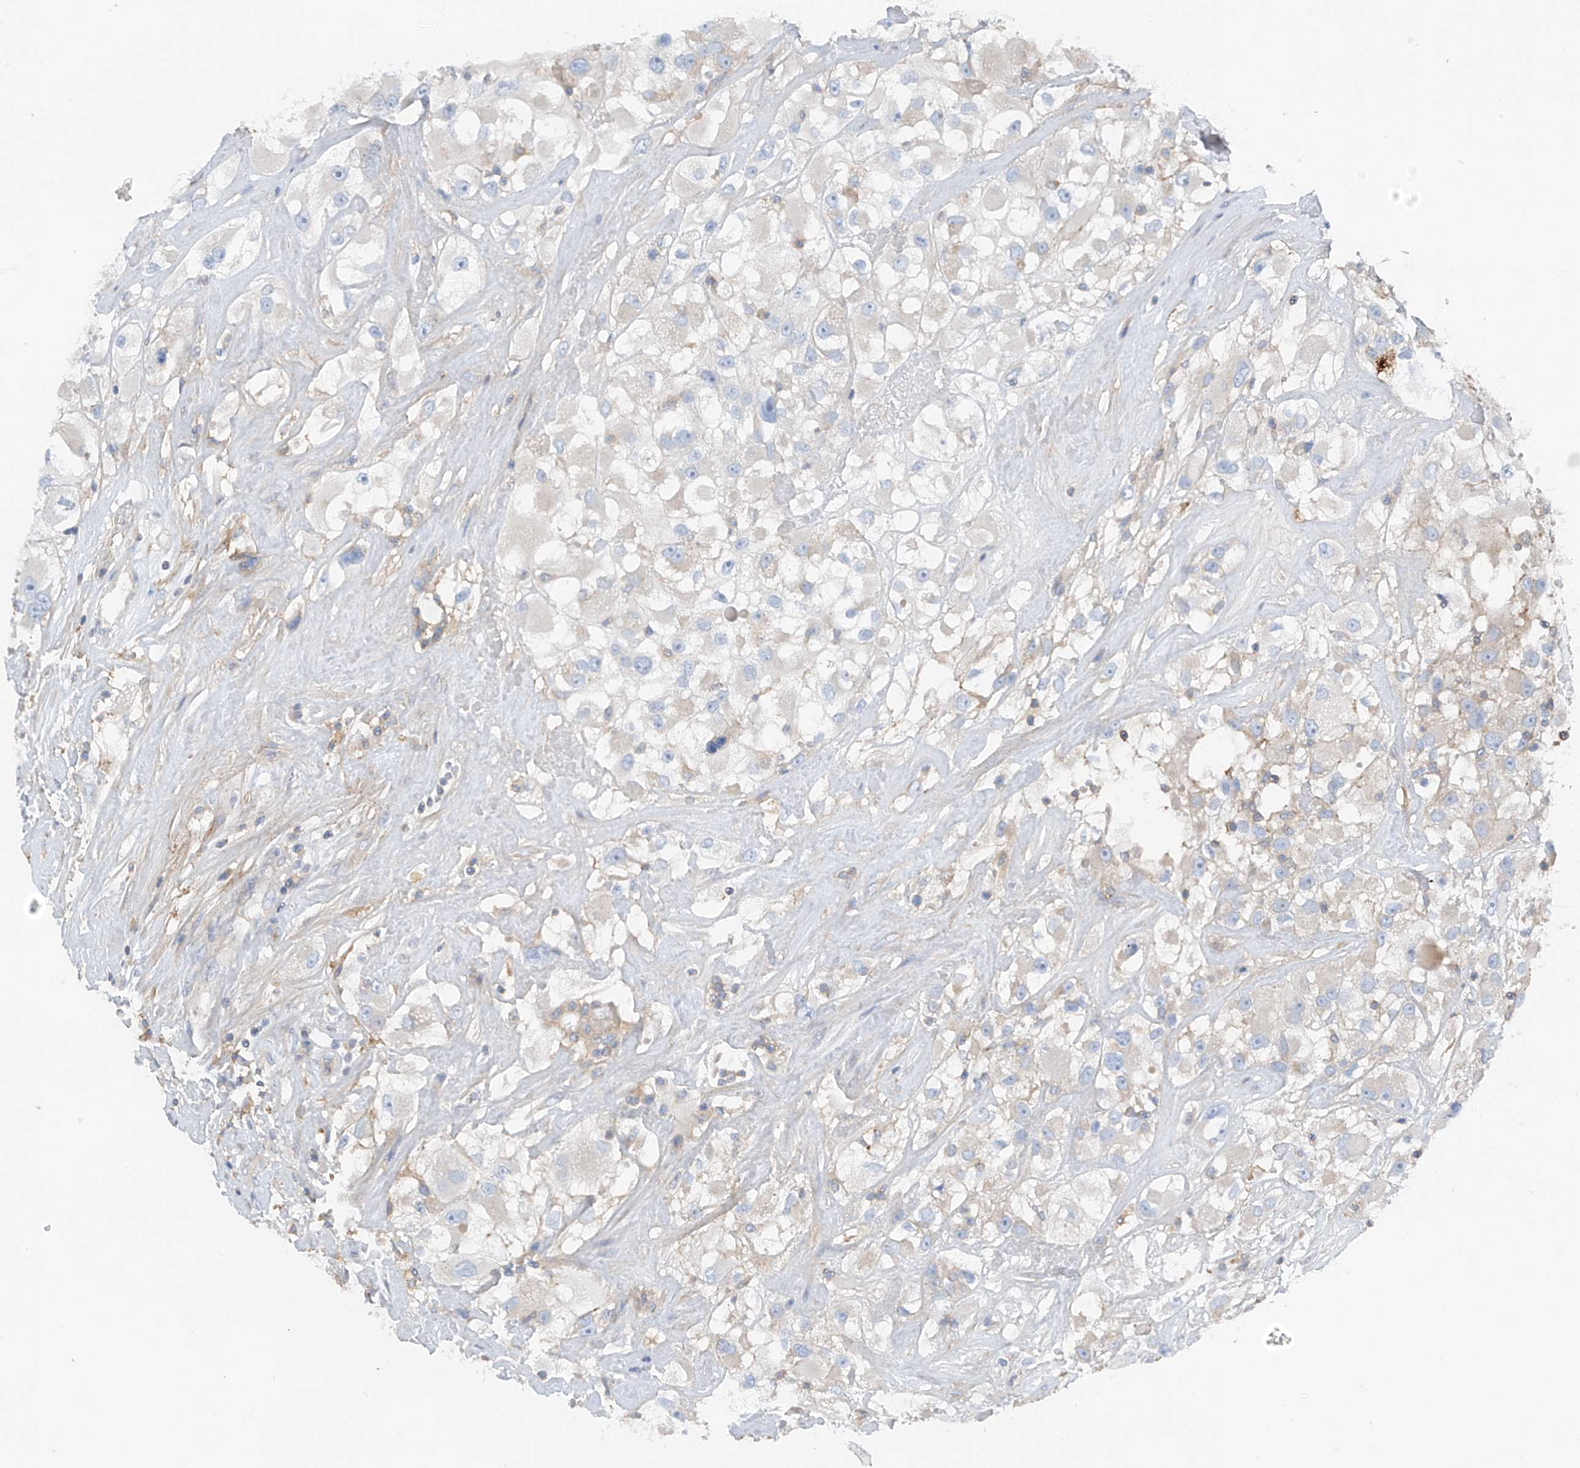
{"staining": {"intensity": "negative", "quantity": "none", "location": "none"}, "tissue": "renal cancer", "cell_type": "Tumor cells", "image_type": "cancer", "snomed": [{"axis": "morphology", "description": "Adenocarcinoma, NOS"}, {"axis": "topography", "description": "Kidney"}], "caption": "Renal adenocarcinoma stained for a protein using immunohistochemistry (IHC) displays no expression tumor cells.", "gene": "NALCN", "patient": {"sex": "female", "age": 52}}